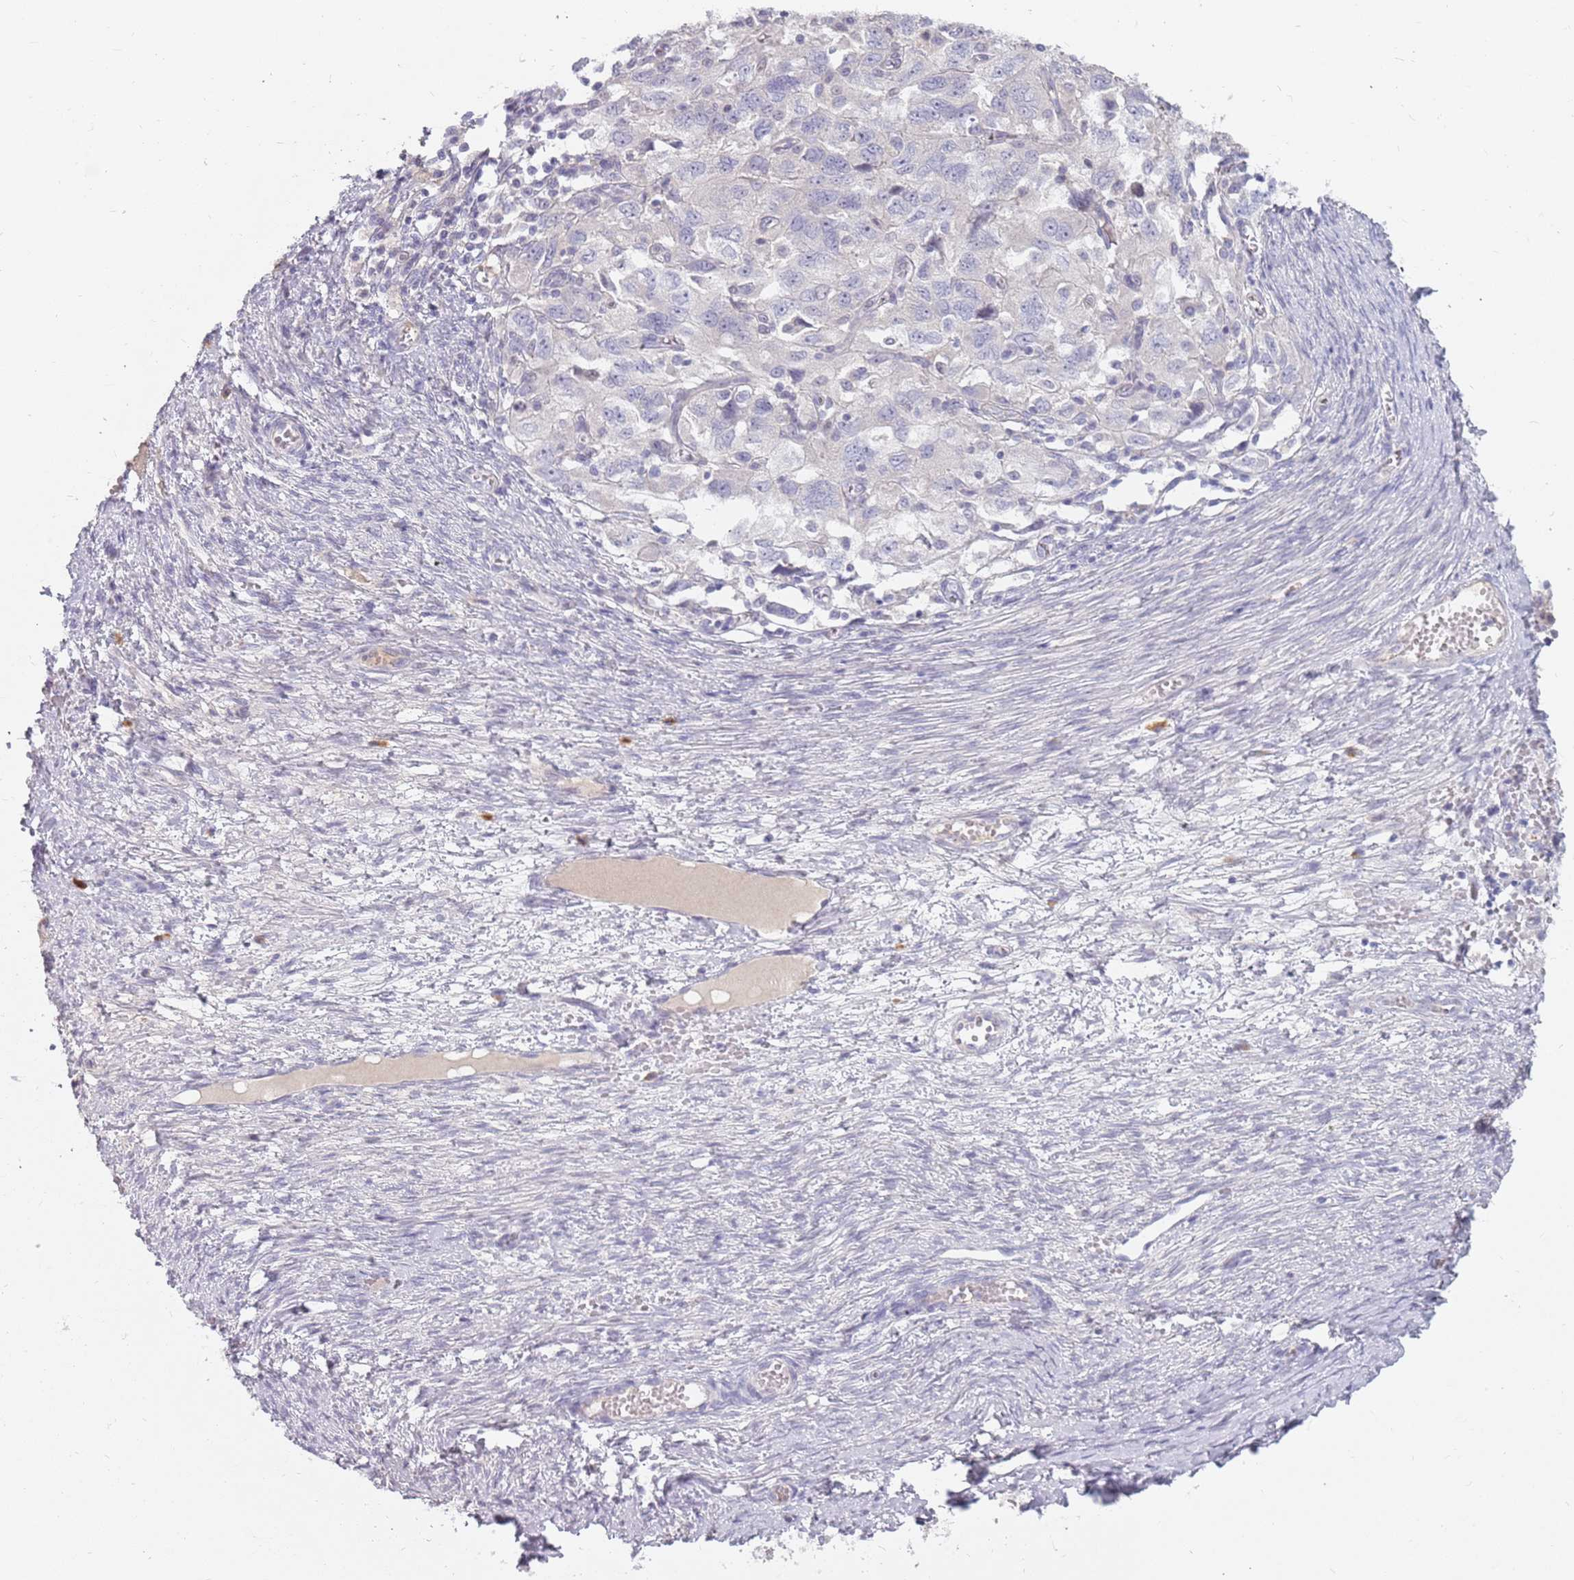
{"staining": {"intensity": "negative", "quantity": "none", "location": "none"}, "tissue": "ovarian cancer", "cell_type": "Tumor cells", "image_type": "cancer", "snomed": [{"axis": "morphology", "description": "Carcinoma, NOS"}, {"axis": "morphology", "description": "Cystadenocarcinoma, serous, NOS"}, {"axis": "topography", "description": "Ovary"}], "caption": "The photomicrograph displays no significant positivity in tumor cells of ovarian serous cystadenocarcinoma.", "gene": "DDX4", "patient": {"sex": "female", "age": 69}}